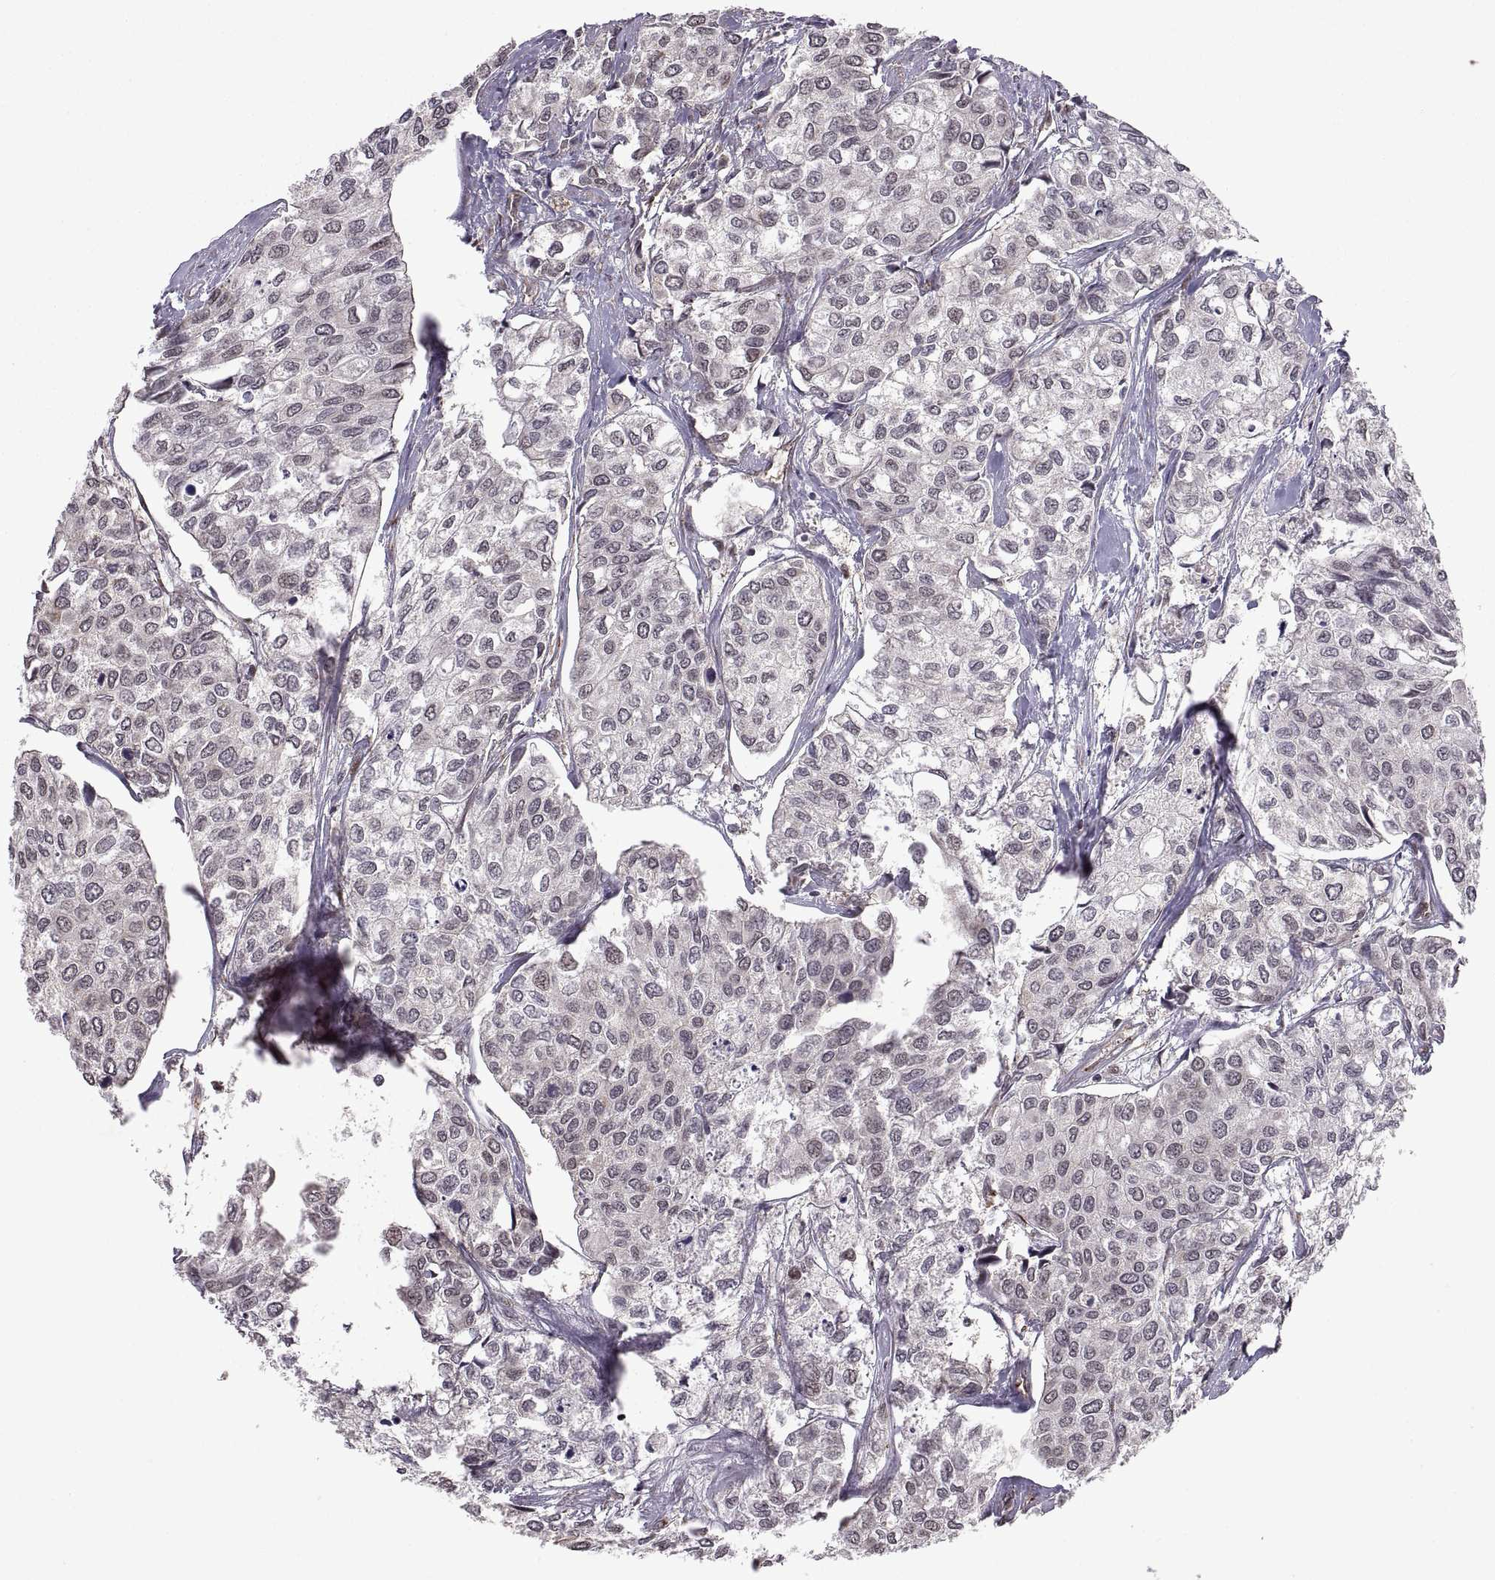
{"staining": {"intensity": "negative", "quantity": "none", "location": "none"}, "tissue": "urothelial cancer", "cell_type": "Tumor cells", "image_type": "cancer", "snomed": [{"axis": "morphology", "description": "Urothelial carcinoma, High grade"}, {"axis": "topography", "description": "Urinary bladder"}], "caption": "High magnification brightfield microscopy of urothelial carcinoma (high-grade) stained with DAB (brown) and counterstained with hematoxylin (blue): tumor cells show no significant expression.", "gene": "ARRB1", "patient": {"sex": "male", "age": 73}}